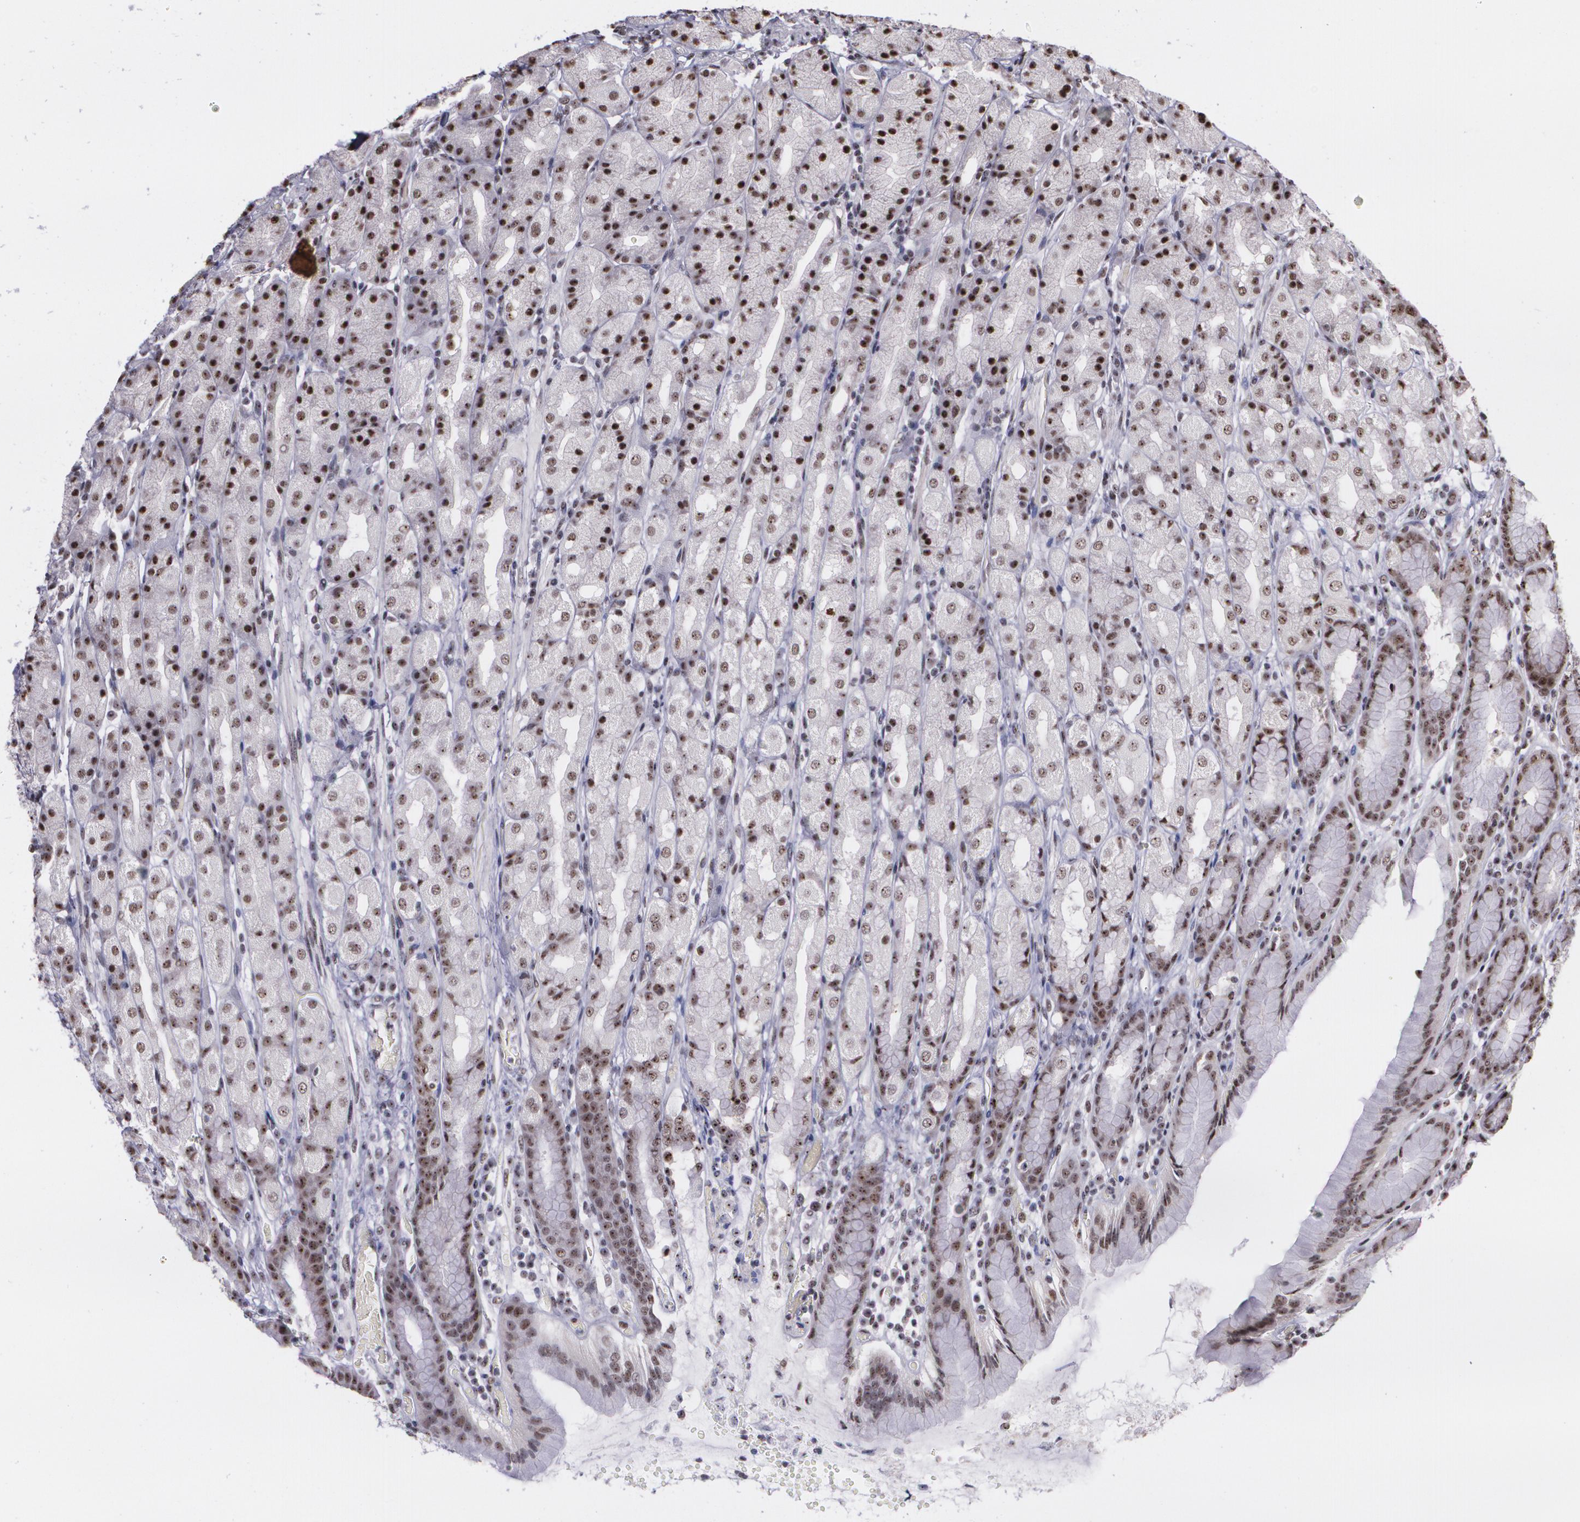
{"staining": {"intensity": "moderate", "quantity": ">75%", "location": "nuclear"}, "tissue": "stomach", "cell_type": "Glandular cells", "image_type": "normal", "snomed": [{"axis": "morphology", "description": "Normal tissue, NOS"}, {"axis": "topography", "description": "Stomach, upper"}], "caption": "Immunohistochemical staining of benign human stomach reveals medium levels of moderate nuclear staining in about >75% of glandular cells. (Brightfield microscopy of DAB IHC at high magnification).", "gene": "C6orf15", "patient": {"sex": "male", "age": 68}}